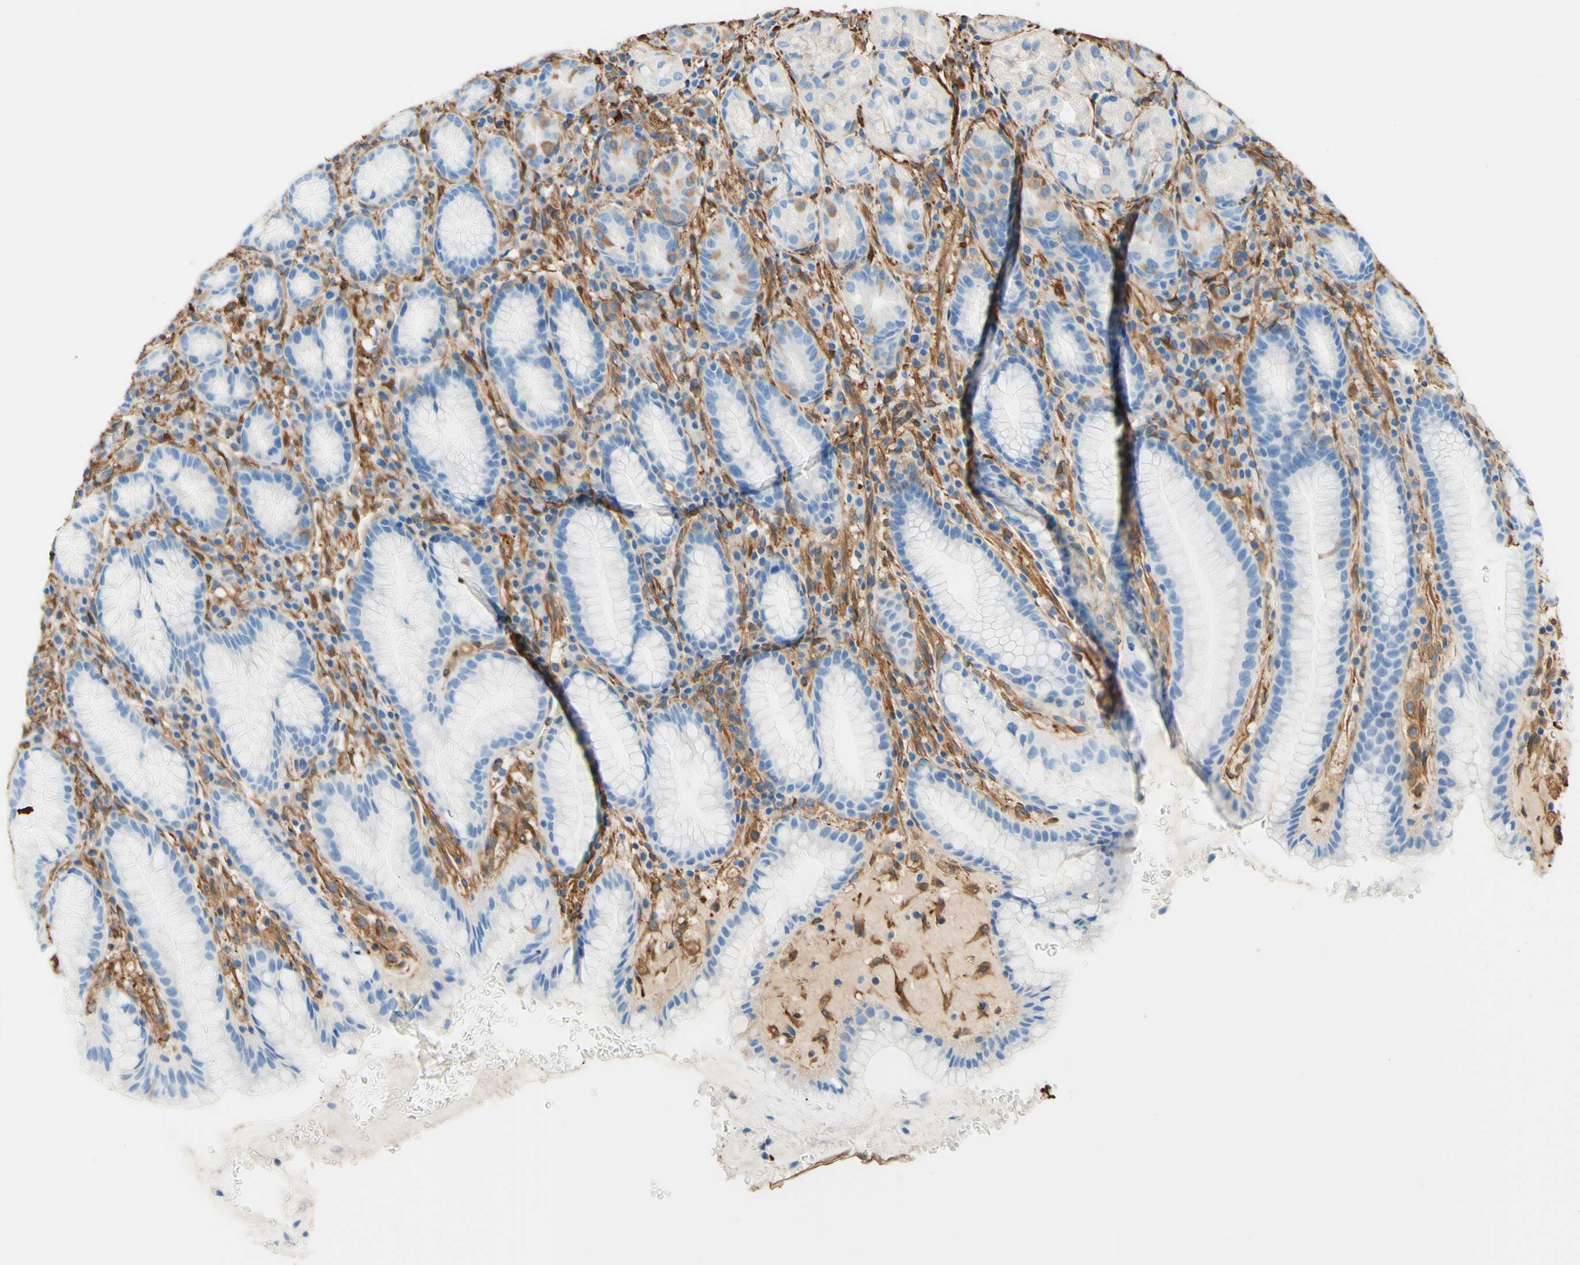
{"staining": {"intensity": "negative", "quantity": "none", "location": "none"}, "tissue": "stomach", "cell_type": "Glandular cells", "image_type": "normal", "snomed": [{"axis": "morphology", "description": "Normal tissue, NOS"}, {"axis": "topography", "description": "Stomach, lower"}], "caption": "An image of human stomach is negative for staining in glandular cells. The staining is performed using DAB brown chromogen with nuclei counter-stained in using hematoxylin.", "gene": "DPYSL3", "patient": {"sex": "male", "age": 52}}